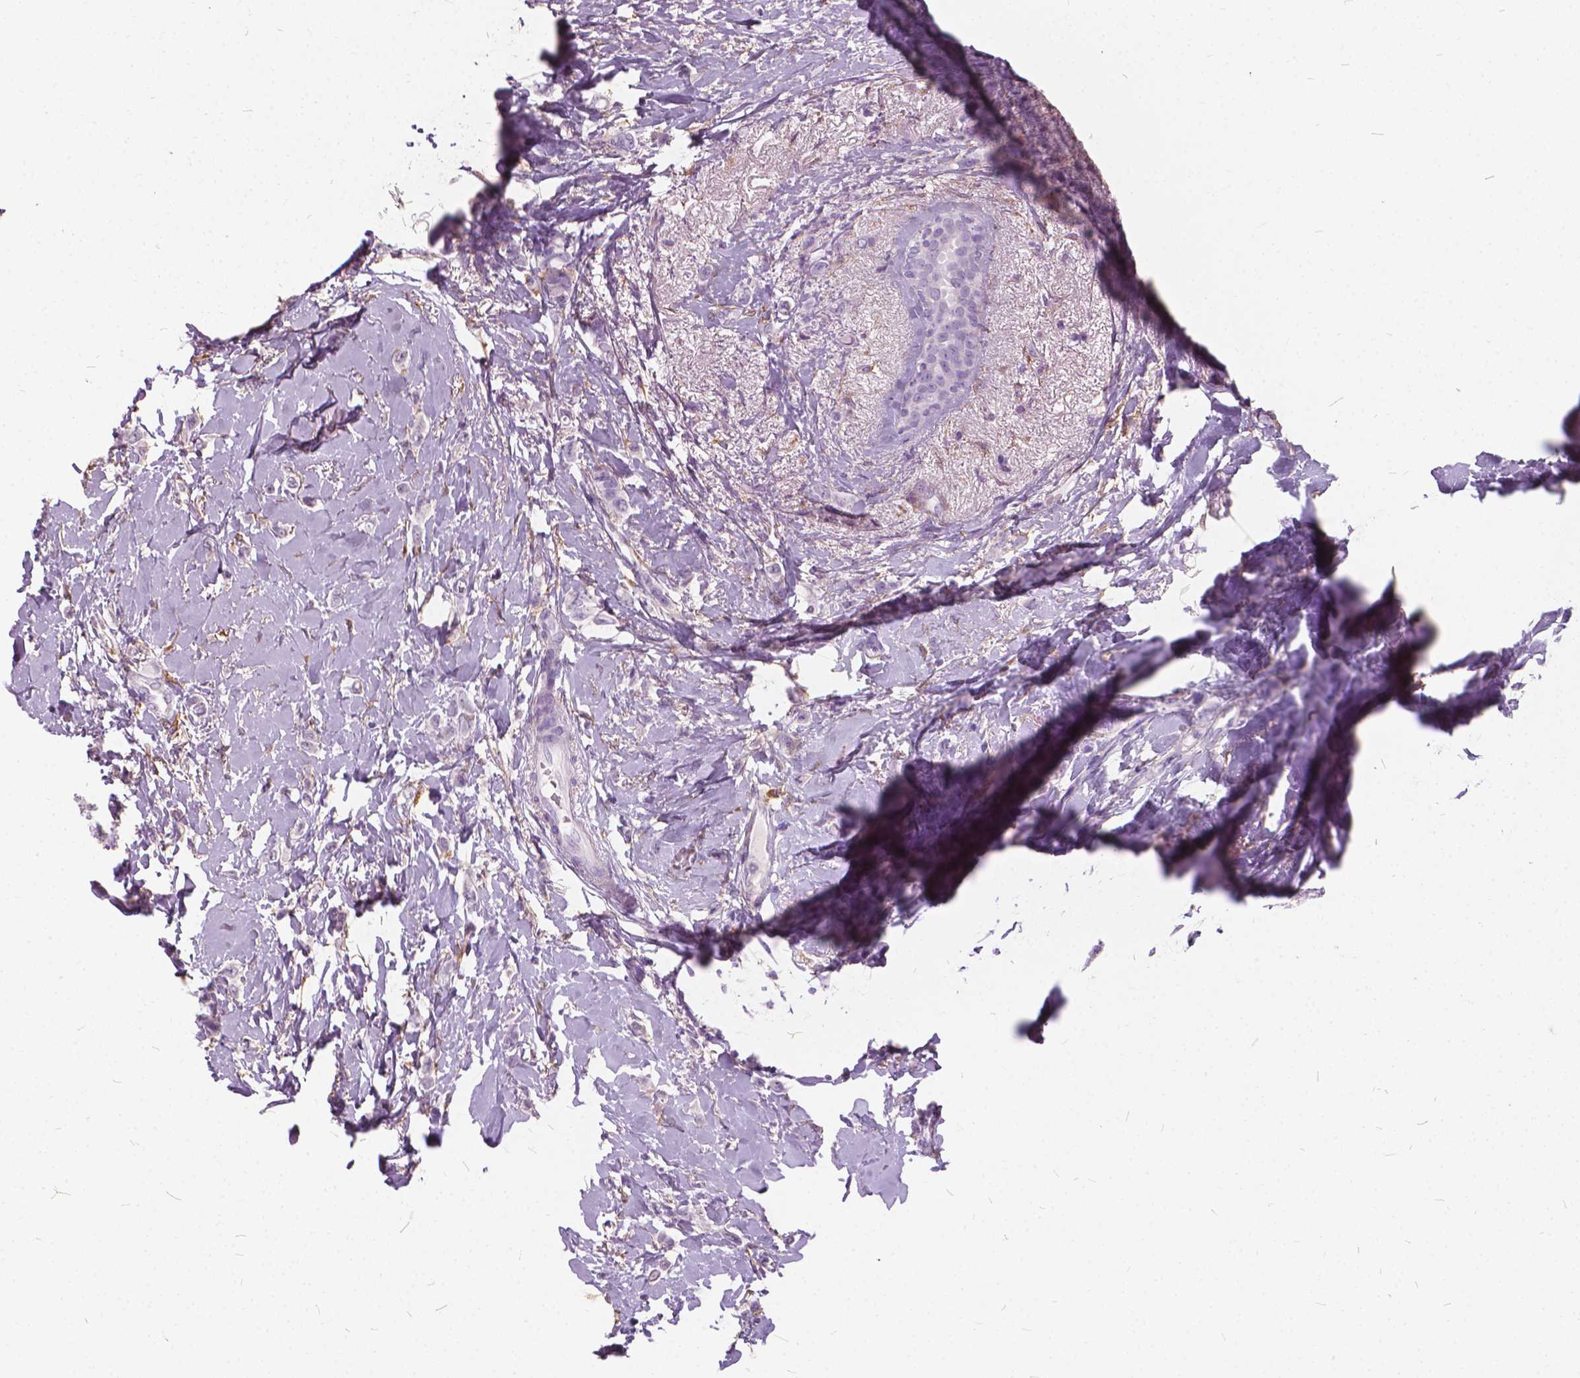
{"staining": {"intensity": "negative", "quantity": "none", "location": "none"}, "tissue": "breast cancer", "cell_type": "Tumor cells", "image_type": "cancer", "snomed": [{"axis": "morphology", "description": "Lobular carcinoma"}, {"axis": "topography", "description": "Breast"}], "caption": "A photomicrograph of lobular carcinoma (breast) stained for a protein displays no brown staining in tumor cells.", "gene": "DNM1", "patient": {"sex": "female", "age": 66}}